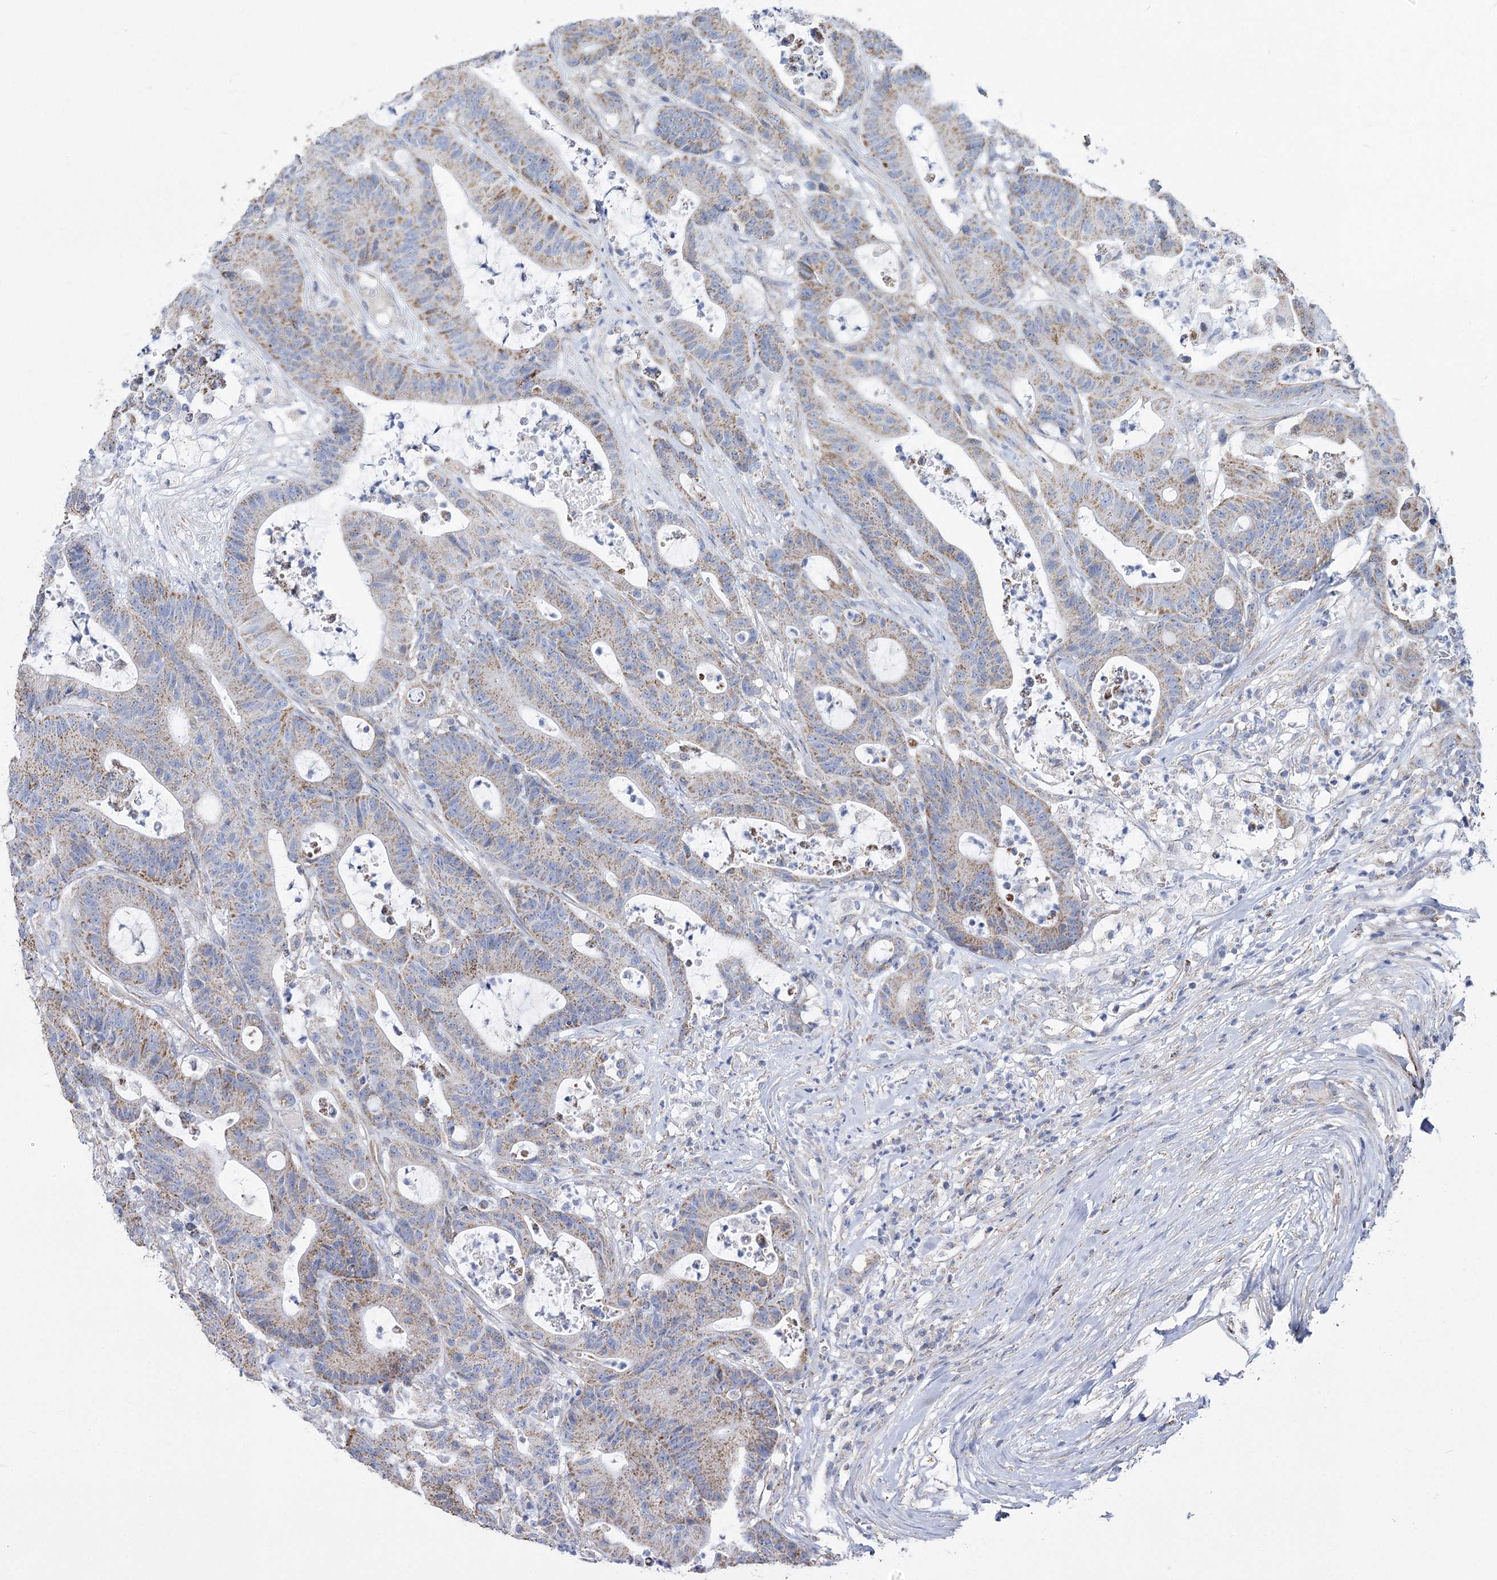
{"staining": {"intensity": "moderate", "quantity": "25%-75%", "location": "cytoplasmic/membranous"}, "tissue": "colorectal cancer", "cell_type": "Tumor cells", "image_type": "cancer", "snomed": [{"axis": "morphology", "description": "Adenocarcinoma, NOS"}, {"axis": "topography", "description": "Colon"}], "caption": "The micrograph exhibits a brown stain indicating the presence of a protein in the cytoplasmic/membranous of tumor cells in colorectal adenocarcinoma.", "gene": "PDHB", "patient": {"sex": "female", "age": 84}}